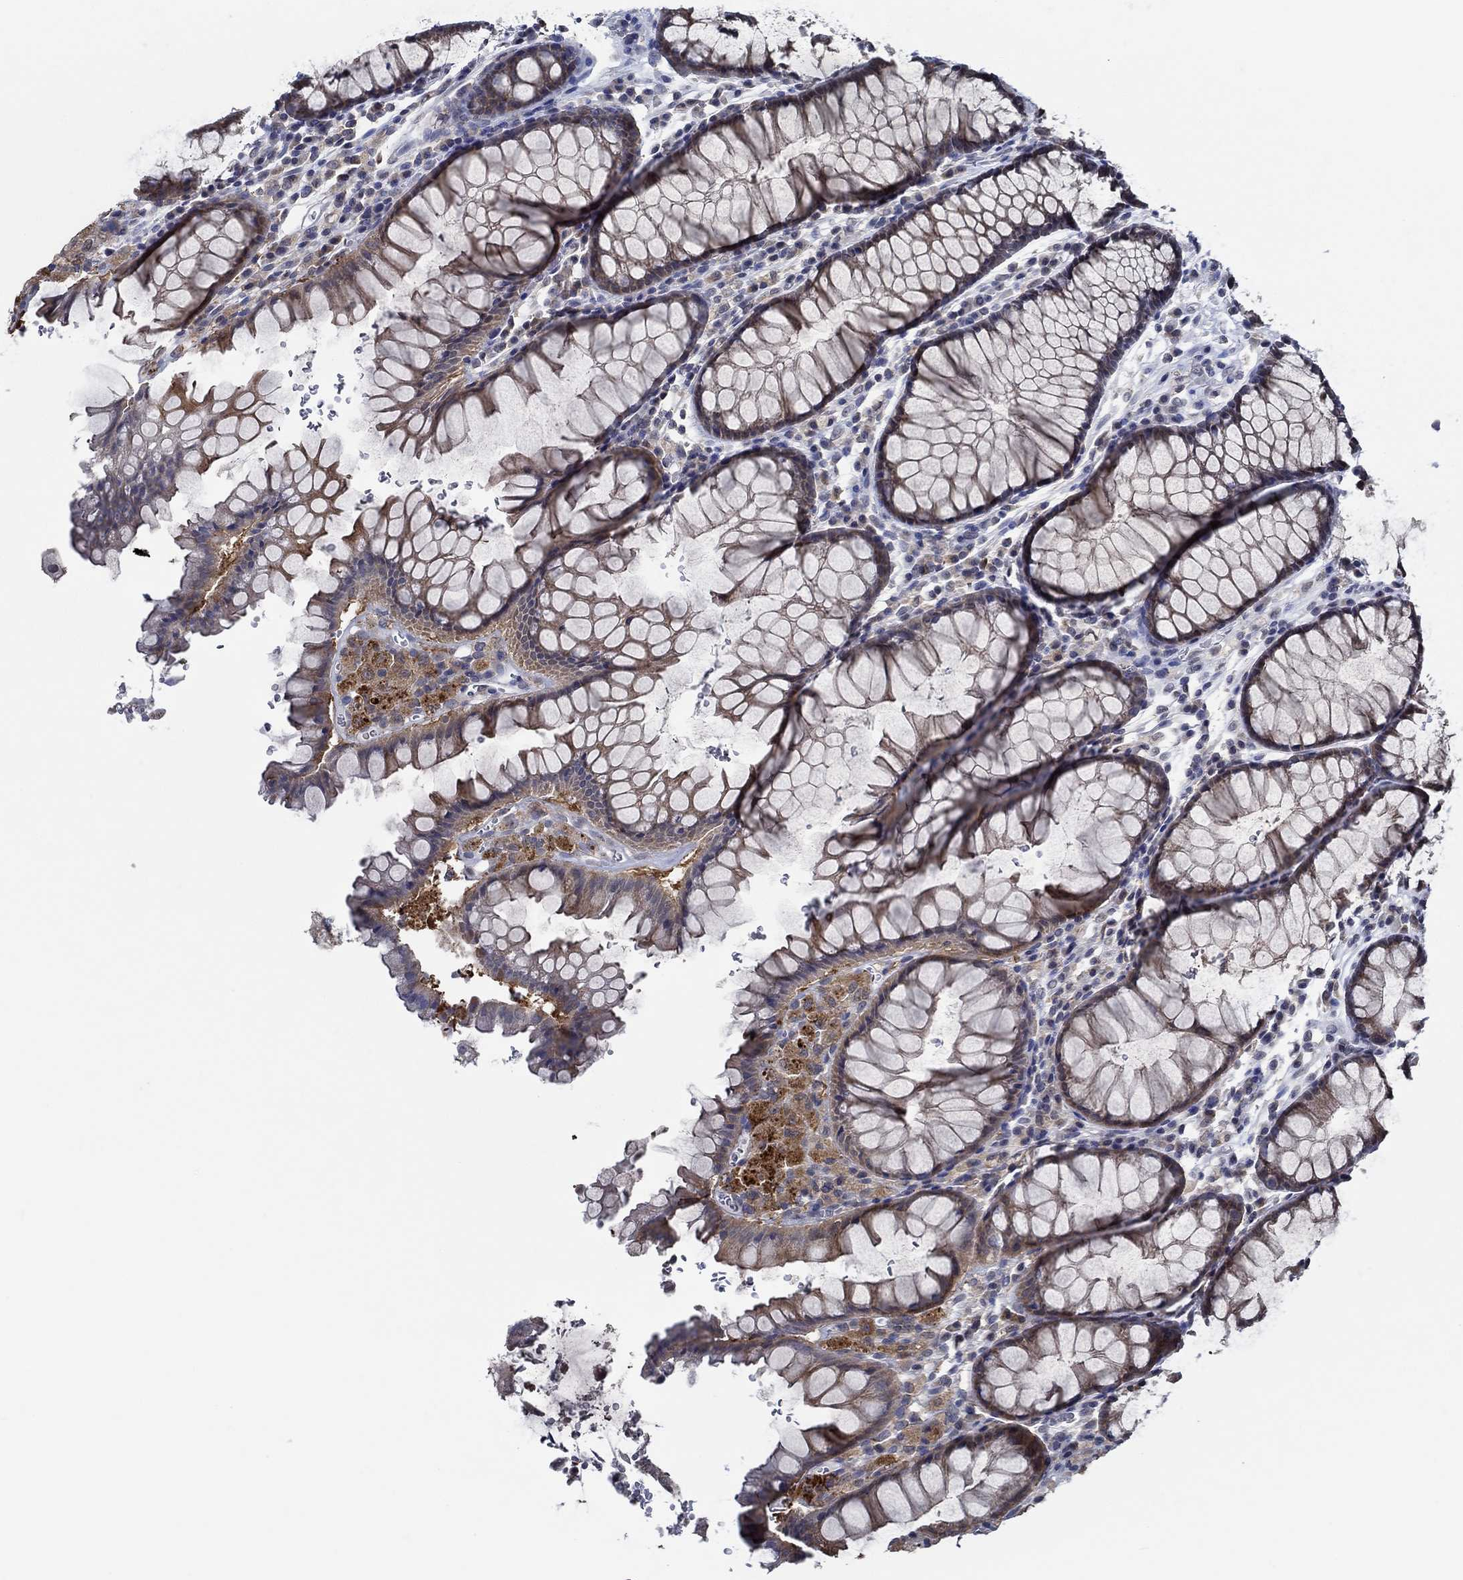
{"staining": {"intensity": "weak", "quantity": "25%-75%", "location": "cytoplasmic/membranous"}, "tissue": "rectum", "cell_type": "Glandular cells", "image_type": "normal", "snomed": [{"axis": "morphology", "description": "Normal tissue, NOS"}, {"axis": "topography", "description": "Rectum"}], "caption": "Glandular cells display low levels of weak cytoplasmic/membranous staining in about 25%-75% of cells in unremarkable human rectum. The staining was performed using DAB (3,3'-diaminobenzidine), with brown indicating positive protein expression. Nuclei are stained blue with hematoxylin.", "gene": "DACT1", "patient": {"sex": "female", "age": 68}}